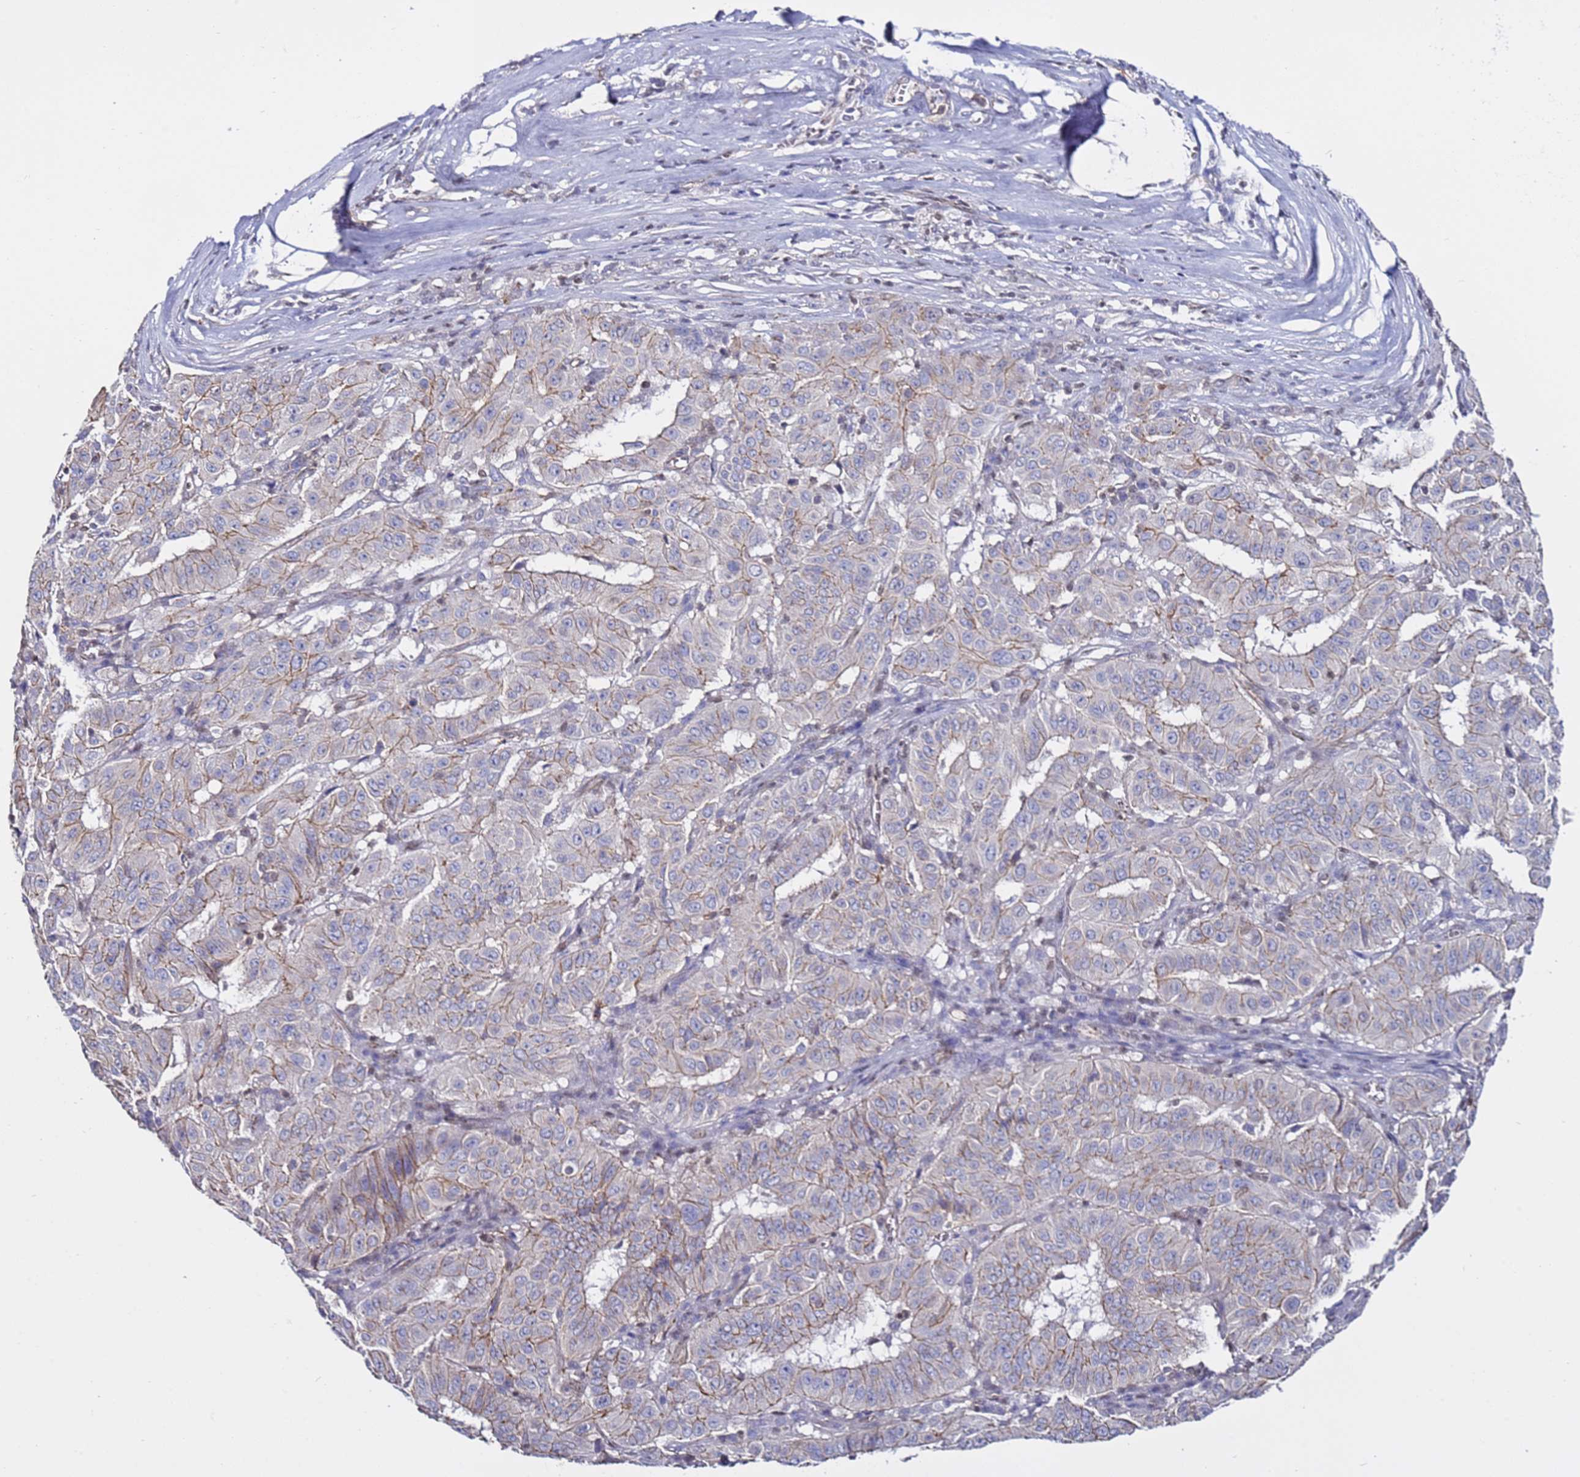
{"staining": {"intensity": "weak", "quantity": "25%-75%", "location": "cytoplasmic/membranous"}, "tissue": "pancreatic cancer", "cell_type": "Tumor cells", "image_type": "cancer", "snomed": [{"axis": "morphology", "description": "Adenocarcinoma, NOS"}, {"axis": "topography", "description": "Pancreas"}], "caption": "Adenocarcinoma (pancreatic) tissue exhibits weak cytoplasmic/membranous expression in approximately 25%-75% of tumor cells The protein of interest is shown in brown color, while the nuclei are stained blue.", "gene": "TENM3", "patient": {"sex": "male", "age": 63}}